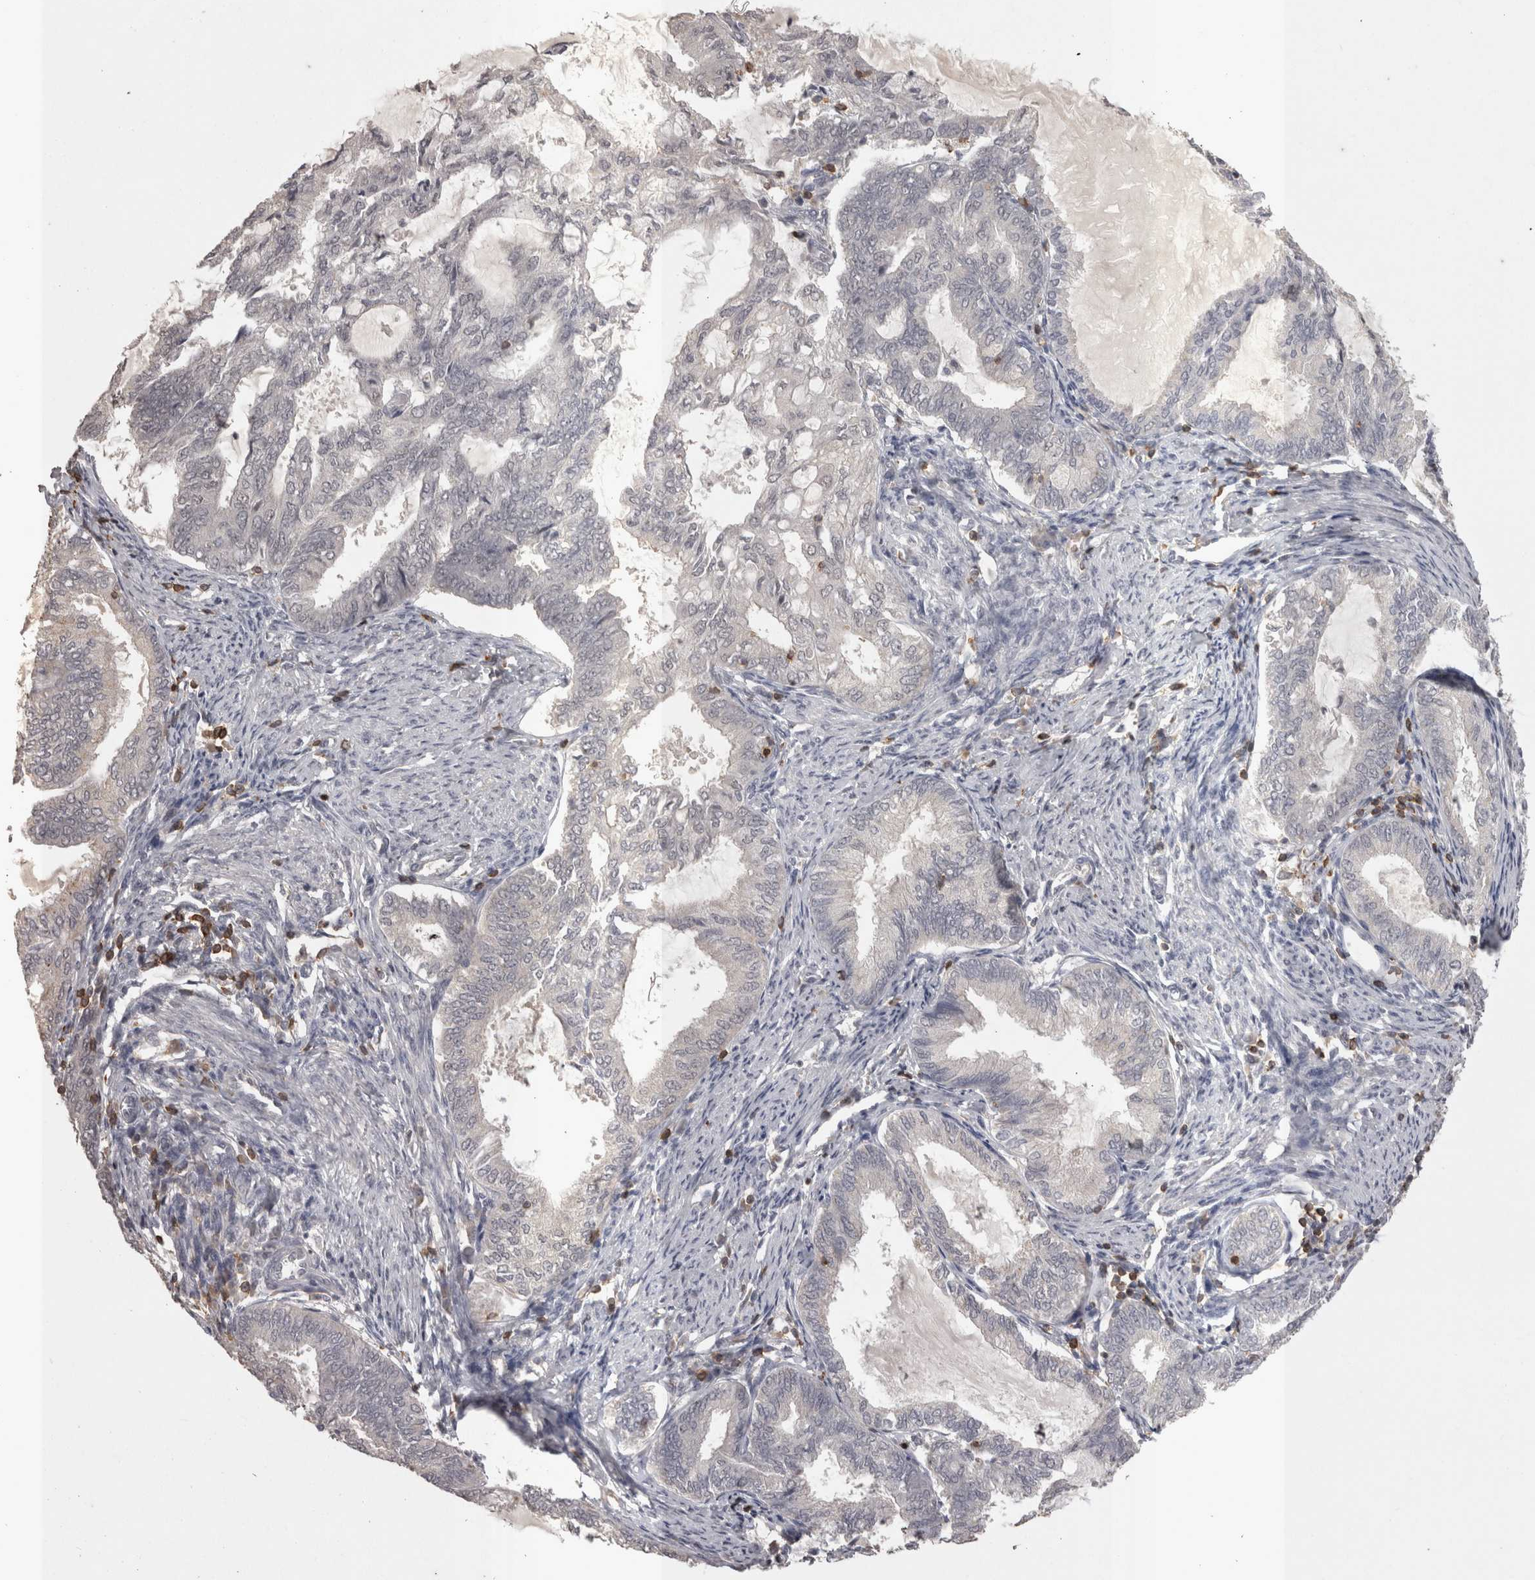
{"staining": {"intensity": "negative", "quantity": "none", "location": "none"}, "tissue": "endometrial cancer", "cell_type": "Tumor cells", "image_type": "cancer", "snomed": [{"axis": "morphology", "description": "Adenocarcinoma, NOS"}, {"axis": "topography", "description": "Endometrium"}], "caption": "An immunohistochemistry (IHC) micrograph of adenocarcinoma (endometrial) is shown. There is no staining in tumor cells of adenocarcinoma (endometrial).", "gene": "SKAP1", "patient": {"sex": "female", "age": 86}}